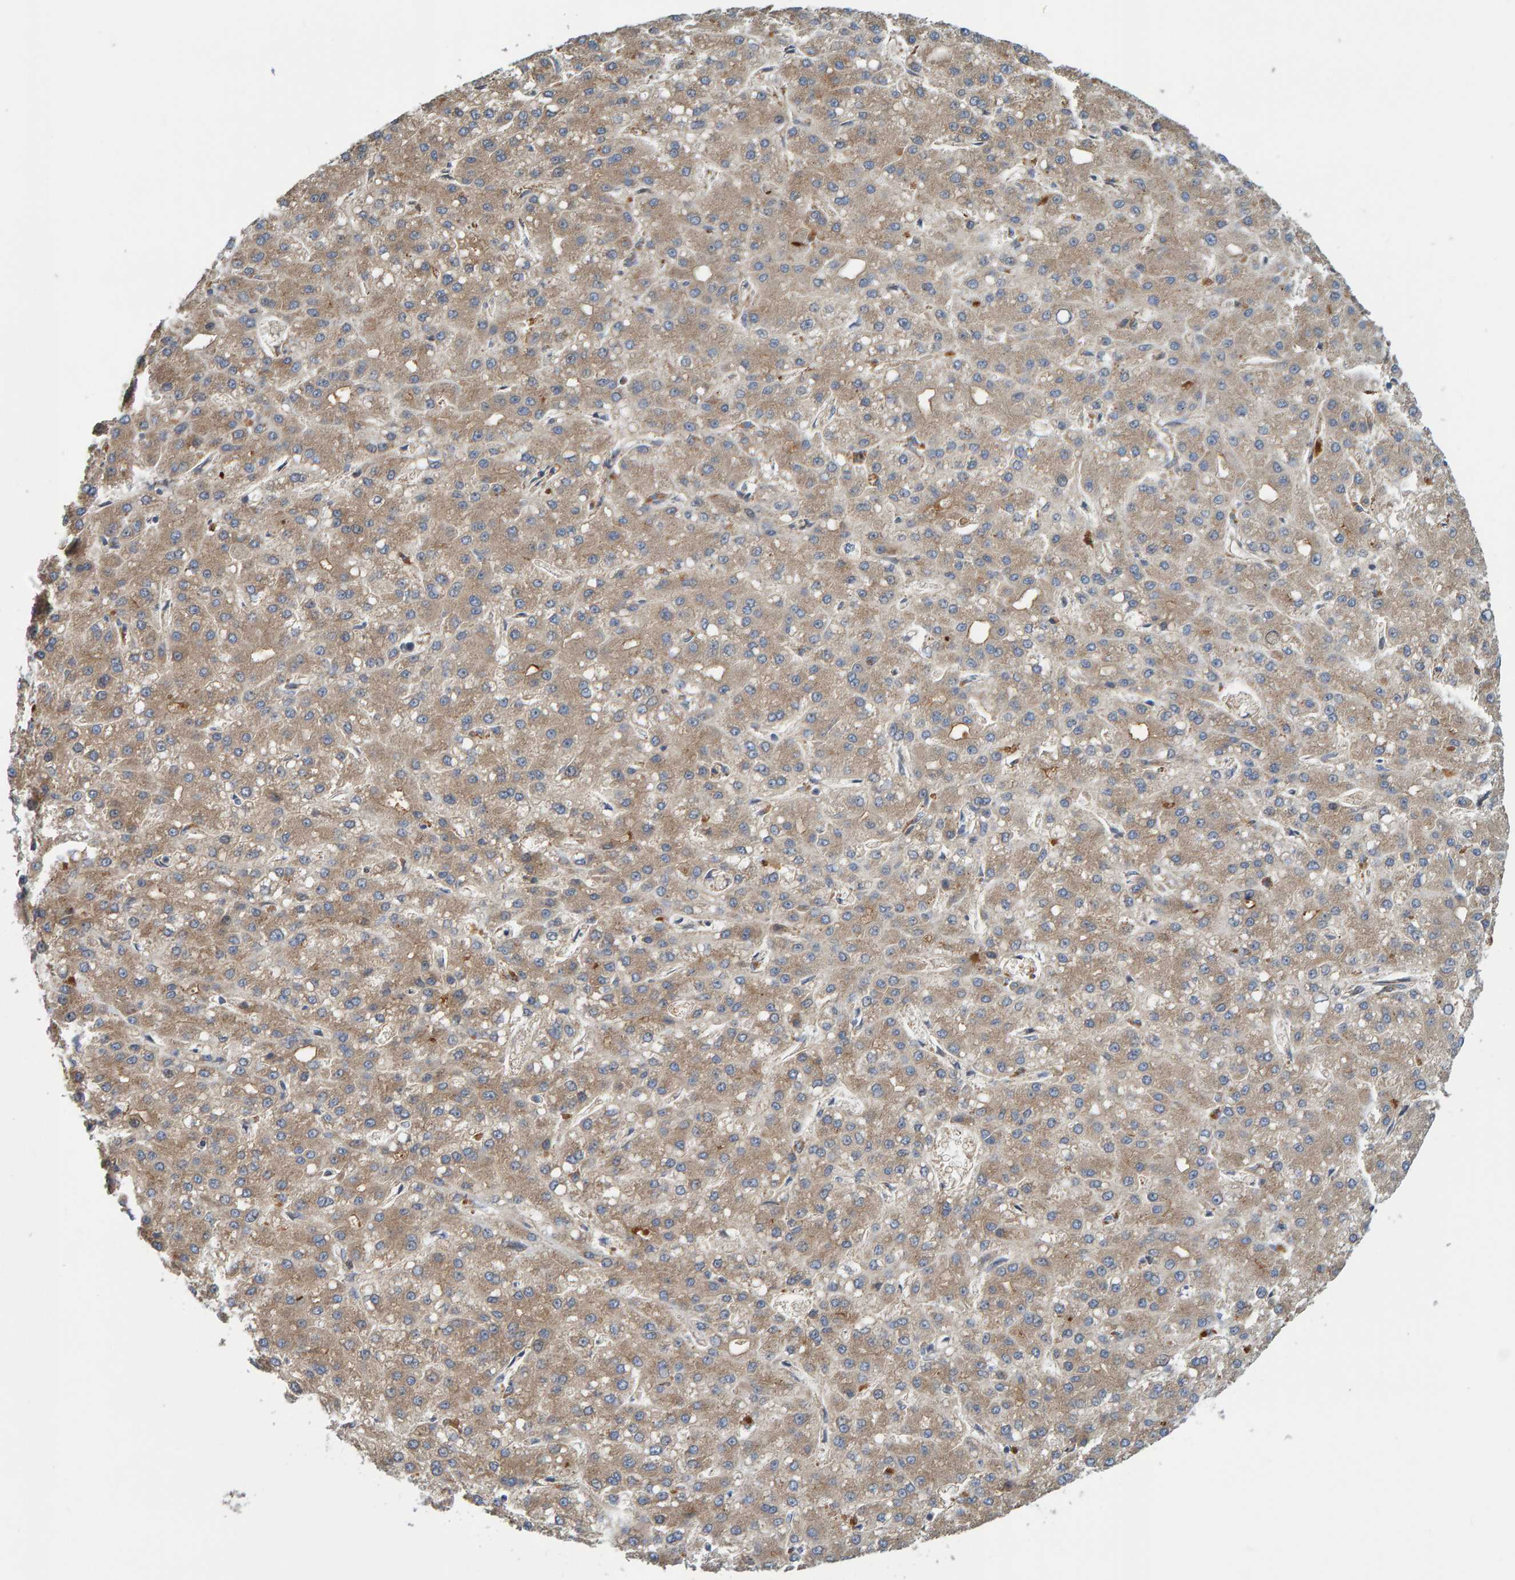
{"staining": {"intensity": "weak", "quantity": ">75%", "location": "cytoplasmic/membranous"}, "tissue": "liver cancer", "cell_type": "Tumor cells", "image_type": "cancer", "snomed": [{"axis": "morphology", "description": "Carcinoma, Hepatocellular, NOS"}, {"axis": "topography", "description": "Liver"}], "caption": "This histopathology image exhibits immunohistochemistry staining of human hepatocellular carcinoma (liver), with low weak cytoplasmic/membranous staining in about >75% of tumor cells.", "gene": "KIAA0753", "patient": {"sex": "male", "age": 67}}